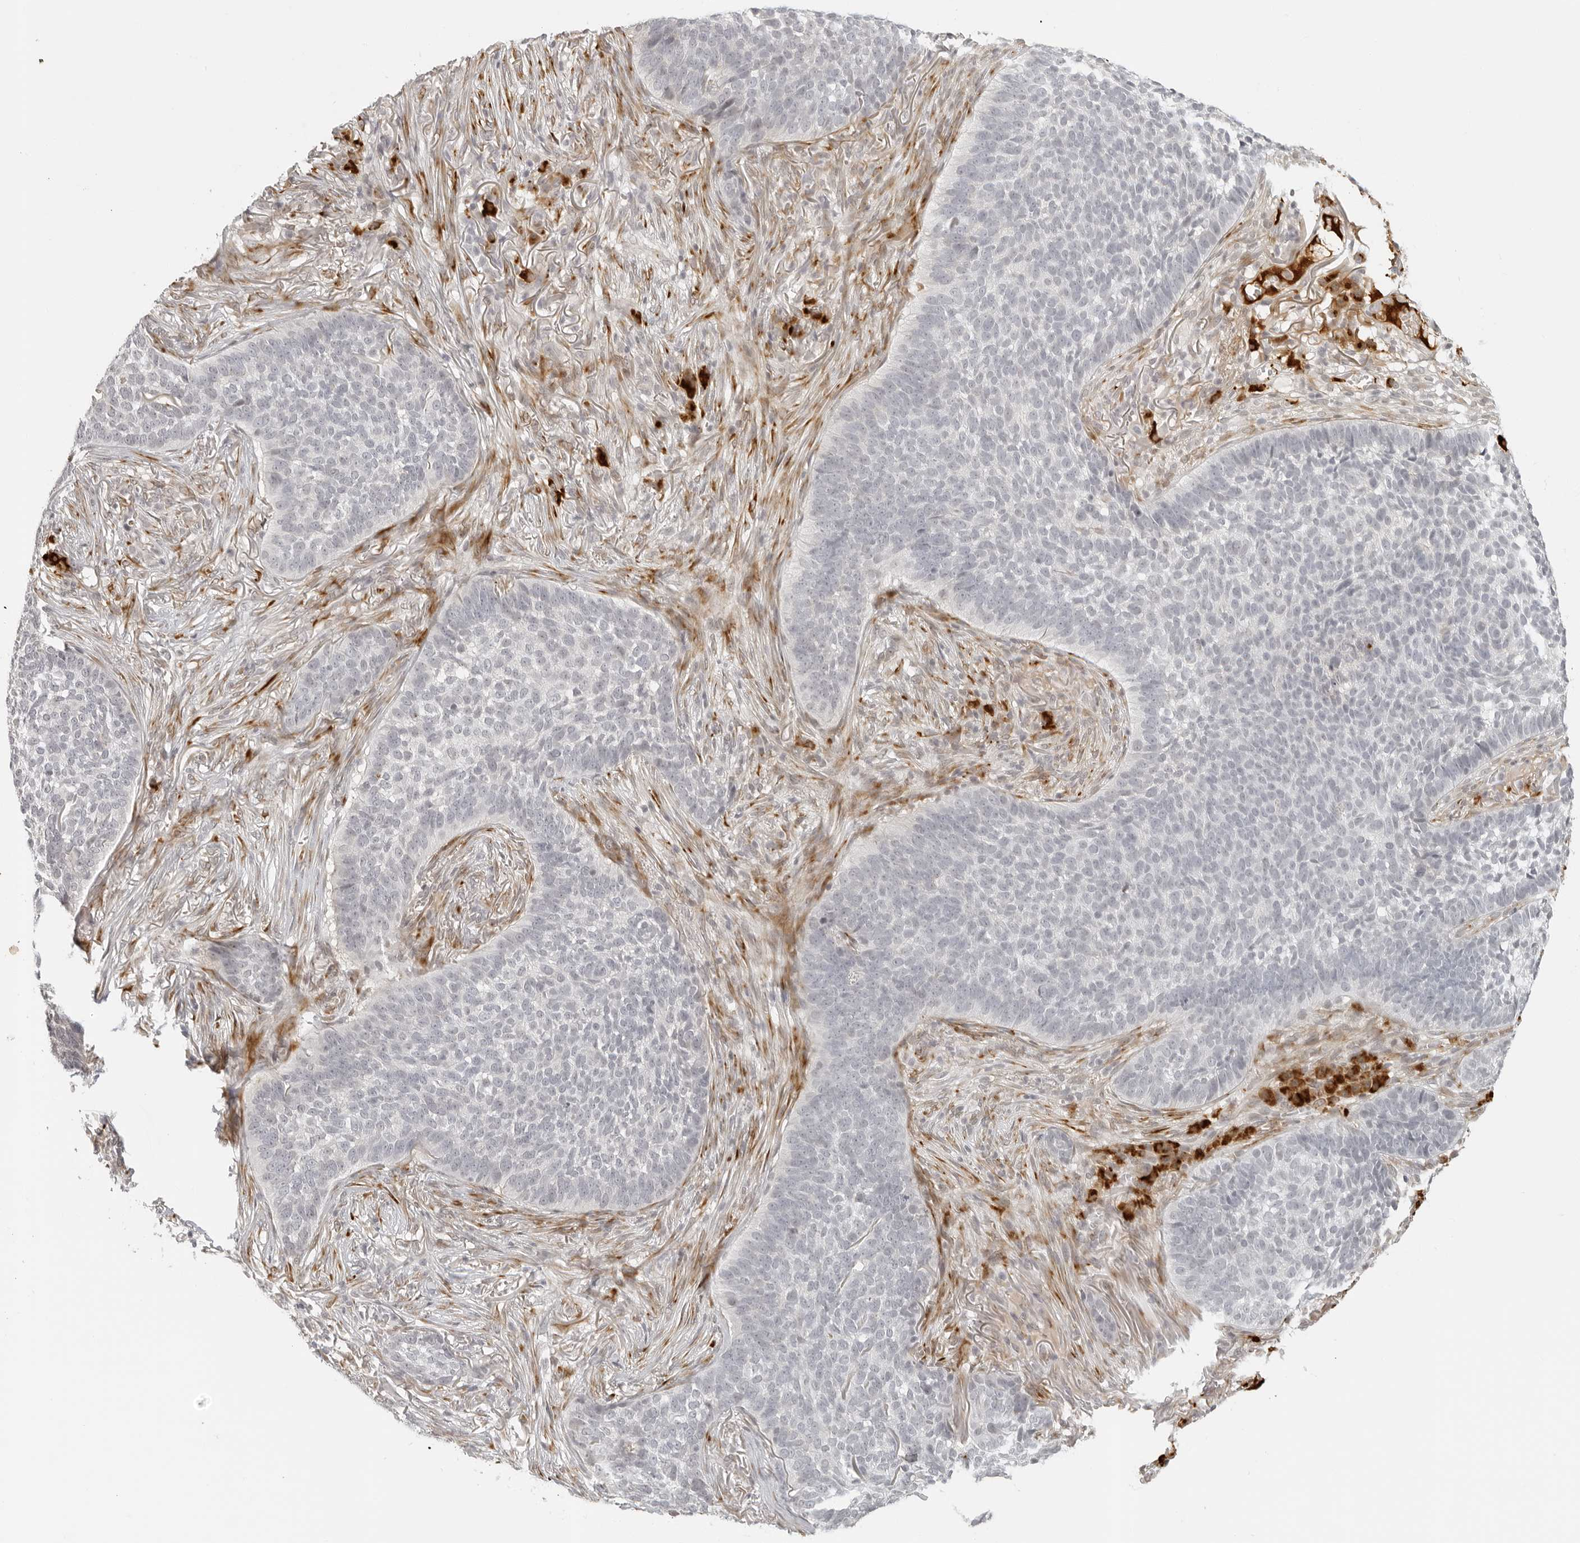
{"staining": {"intensity": "negative", "quantity": "none", "location": "none"}, "tissue": "skin cancer", "cell_type": "Tumor cells", "image_type": "cancer", "snomed": [{"axis": "morphology", "description": "Basal cell carcinoma"}, {"axis": "topography", "description": "Skin"}], "caption": "An immunohistochemistry (IHC) micrograph of basal cell carcinoma (skin) is shown. There is no staining in tumor cells of basal cell carcinoma (skin). (DAB (3,3'-diaminobenzidine) IHC, high magnification).", "gene": "ZNF678", "patient": {"sex": "male", "age": 85}}